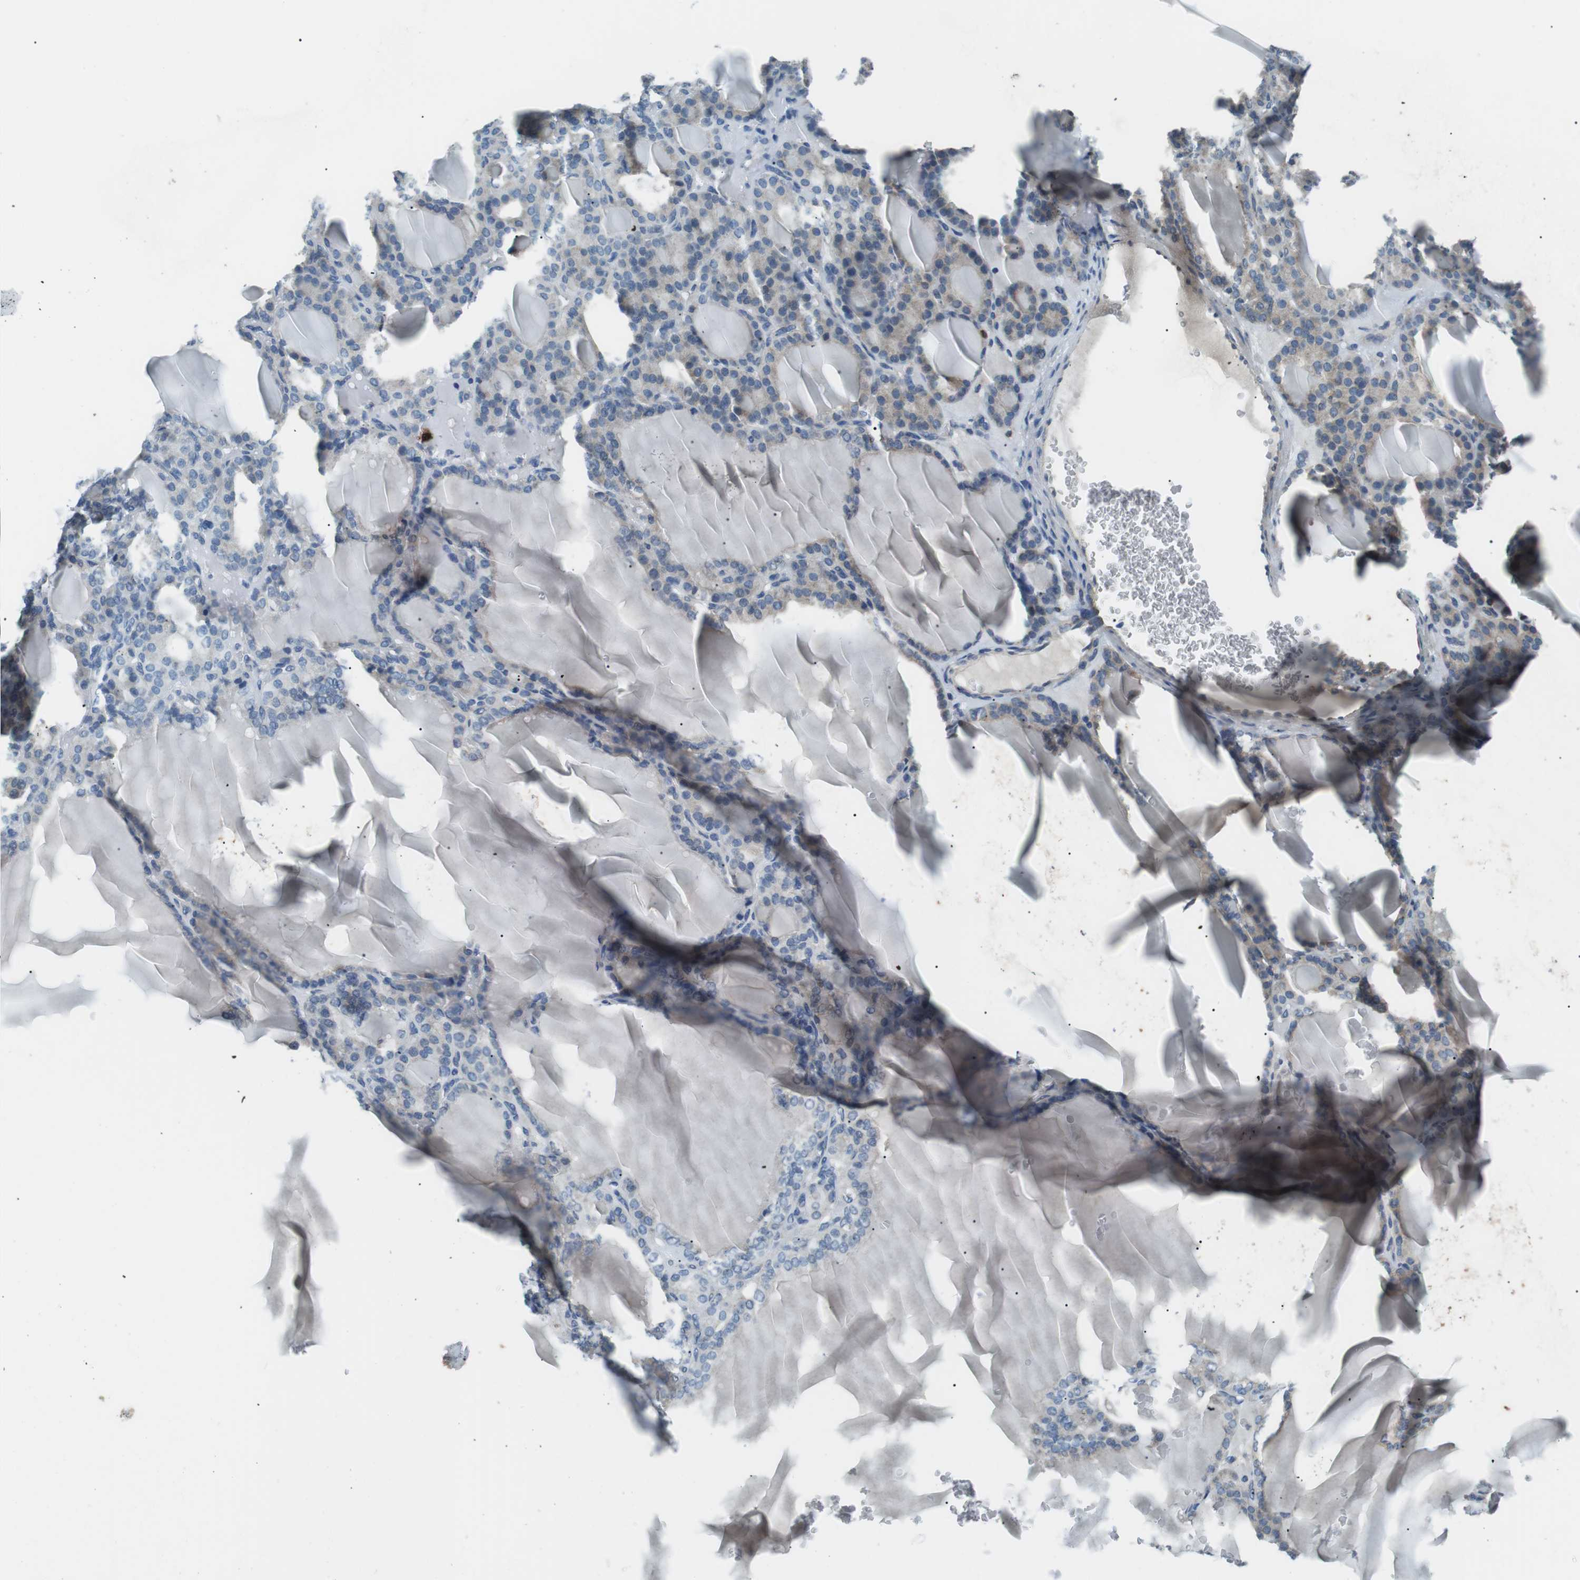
{"staining": {"intensity": "weak", "quantity": "<25%", "location": "cytoplasmic/membranous"}, "tissue": "thyroid gland", "cell_type": "Glandular cells", "image_type": "normal", "snomed": [{"axis": "morphology", "description": "Normal tissue, NOS"}, {"axis": "topography", "description": "Thyroid gland"}], "caption": "DAB immunohistochemical staining of unremarkable thyroid gland displays no significant staining in glandular cells.", "gene": "BACE1", "patient": {"sex": "female", "age": 28}}